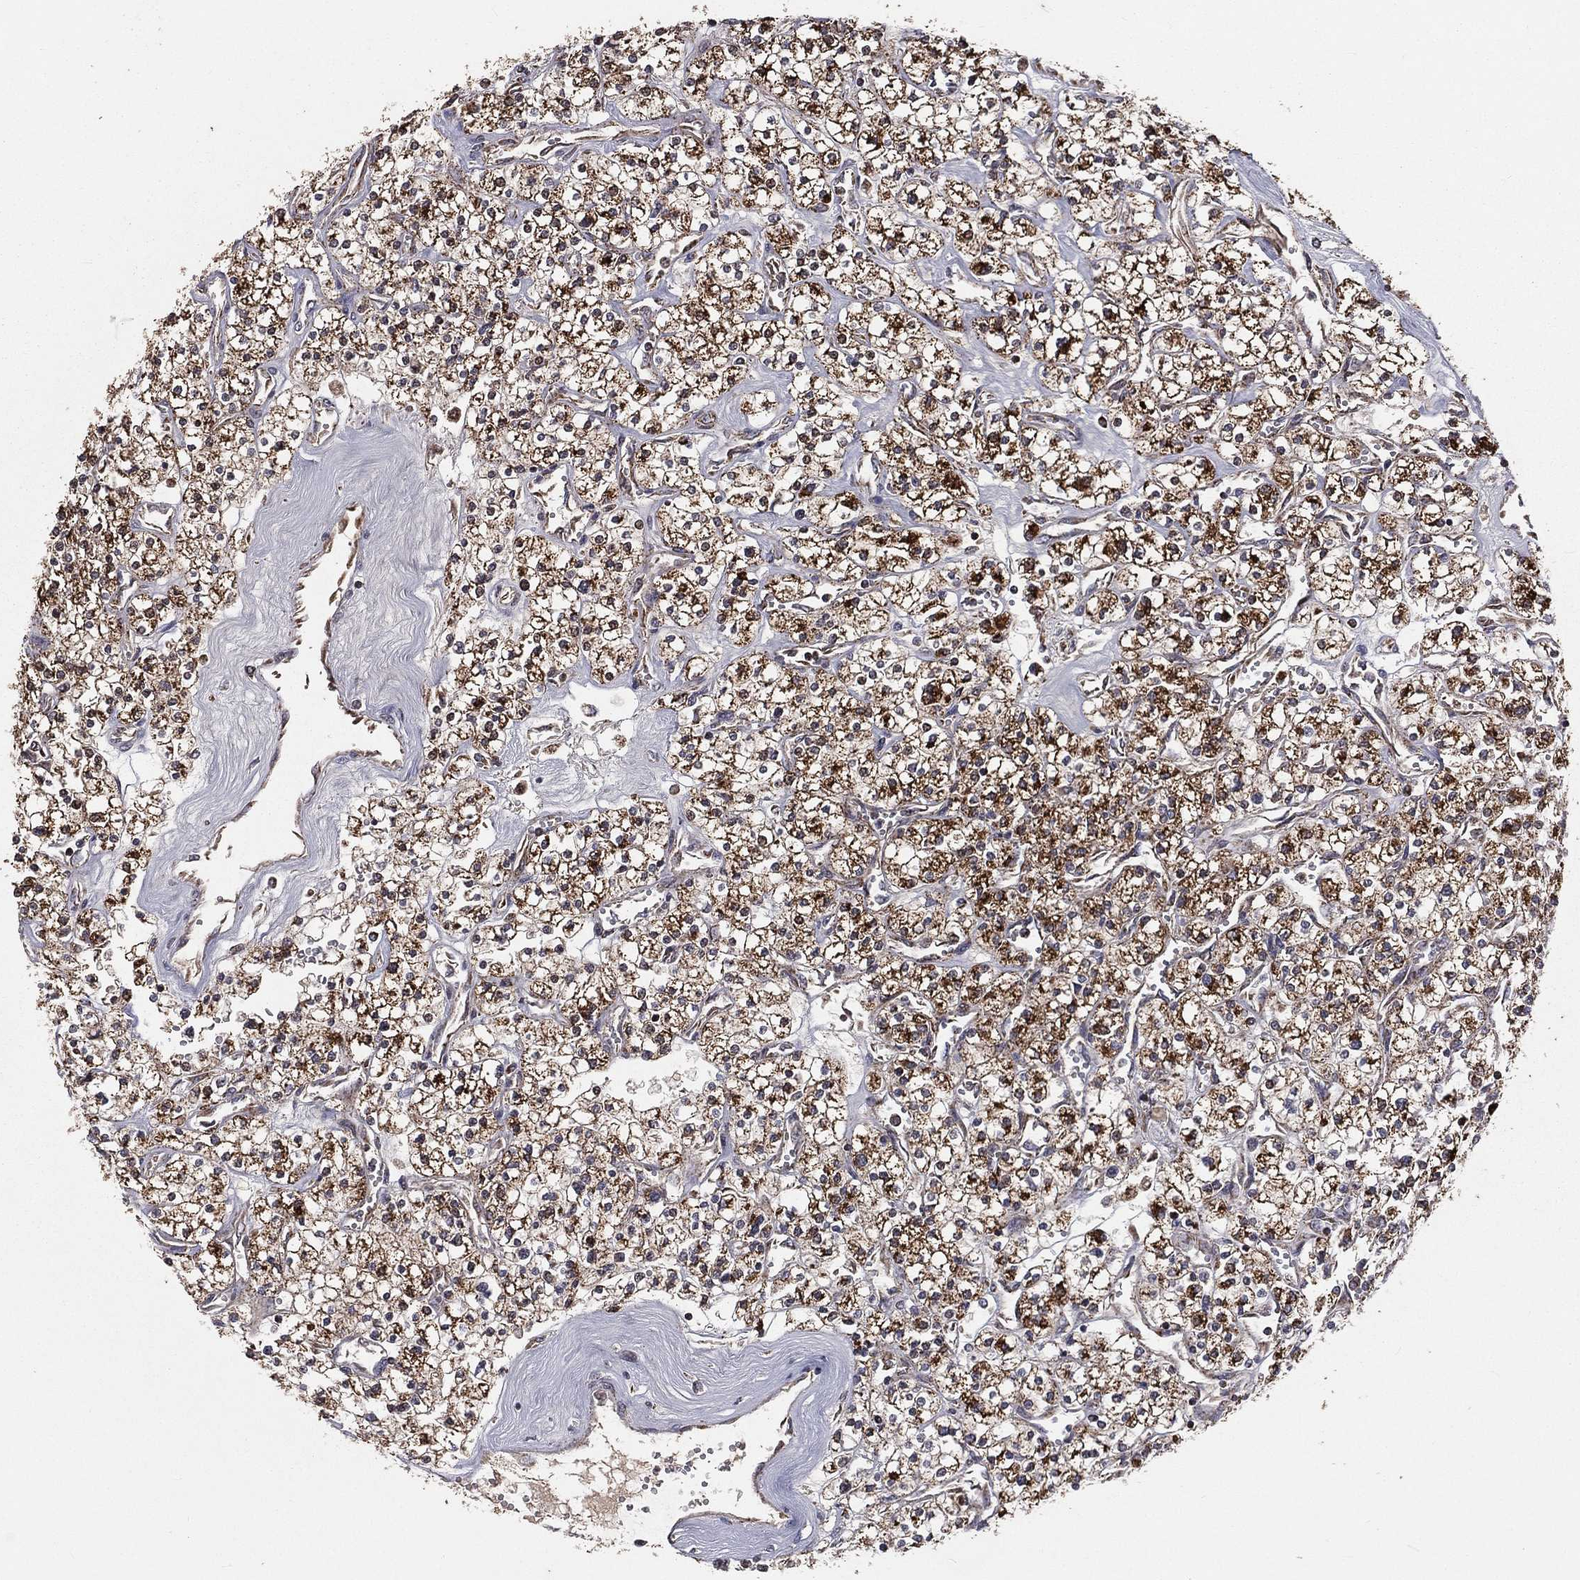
{"staining": {"intensity": "strong", "quantity": ">75%", "location": "cytoplasmic/membranous"}, "tissue": "renal cancer", "cell_type": "Tumor cells", "image_type": "cancer", "snomed": [{"axis": "morphology", "description": "Adenocarcinoma, NOS"}, {"axis": "topography", "description": "Kidney"}], "caption": "IHC of human renal adenocarcinoma exhibits high levels of strong cytoplasmic/membranous expression in about >75% of tumor cells. (Stains: DAB (3,3'-diaminobenzidine) in brown, nuclei in blue, Microscopy: brightfield microscopy at high magnification).", "gene": "GPD1", "patient": {"sex": "male", "age": 80}}